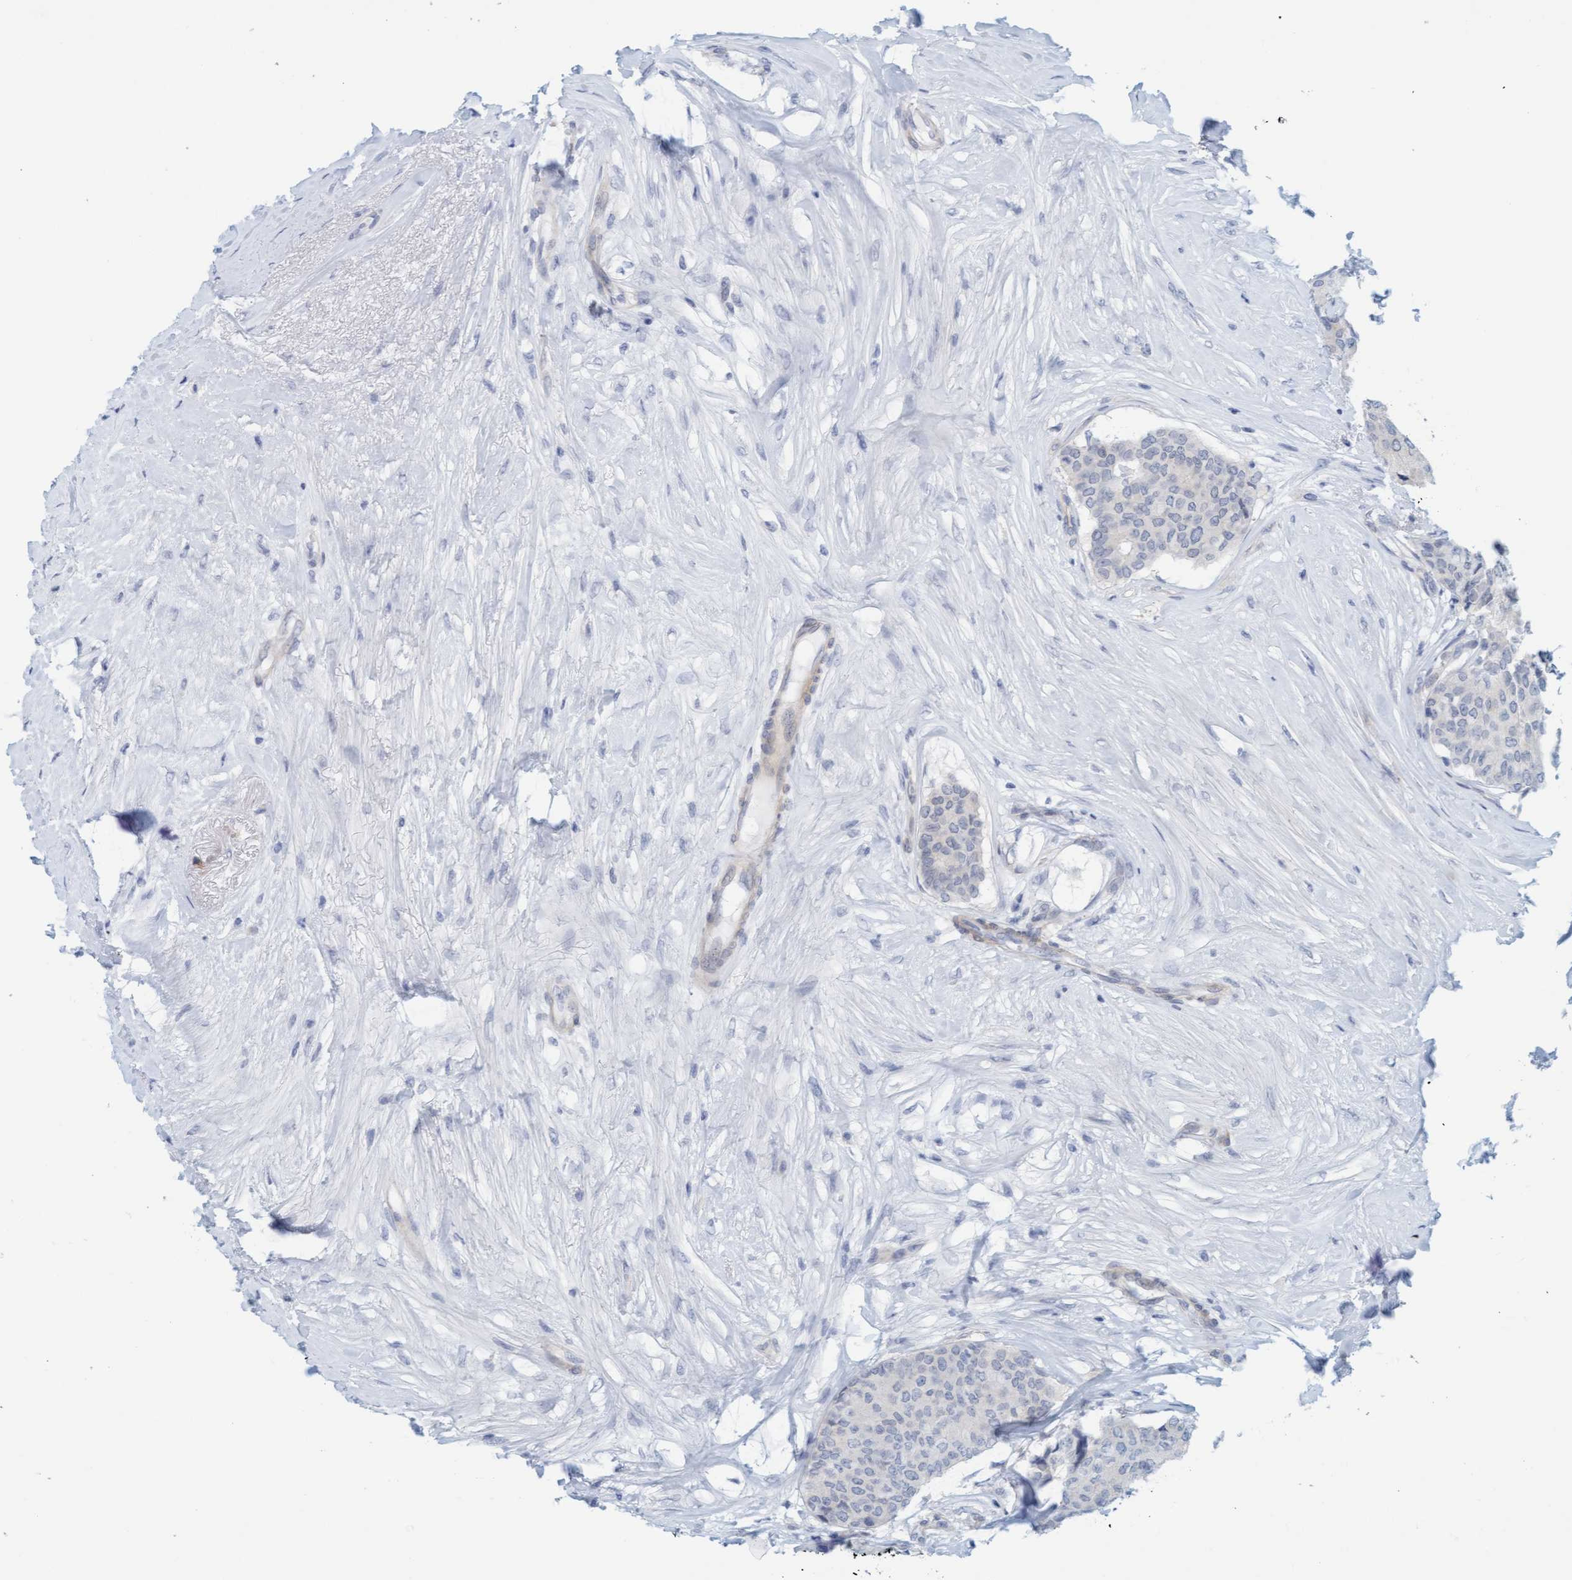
{"staining": {"intensity": "negative", "quantity": "none", "location": "none"}, "tissue": "breast cancer", "cell_type": "Tumor cells", "image_type": "cancer", "snomed": [{"axis": "morphology", "description": "Duct carcinoma"}, {"axis": "topography", "description": "Breast"}], "caption": "Immunohistochemistry histopathology image of neoplastic tissue: human infiltrating ductal carcinoma (breast) stained with DAB (3,3'-diaminobenzidine) shows no significant protein staining in tumor cells.", "gene": "TSTD2", "patient": {"sex": "female", "age": 75}}